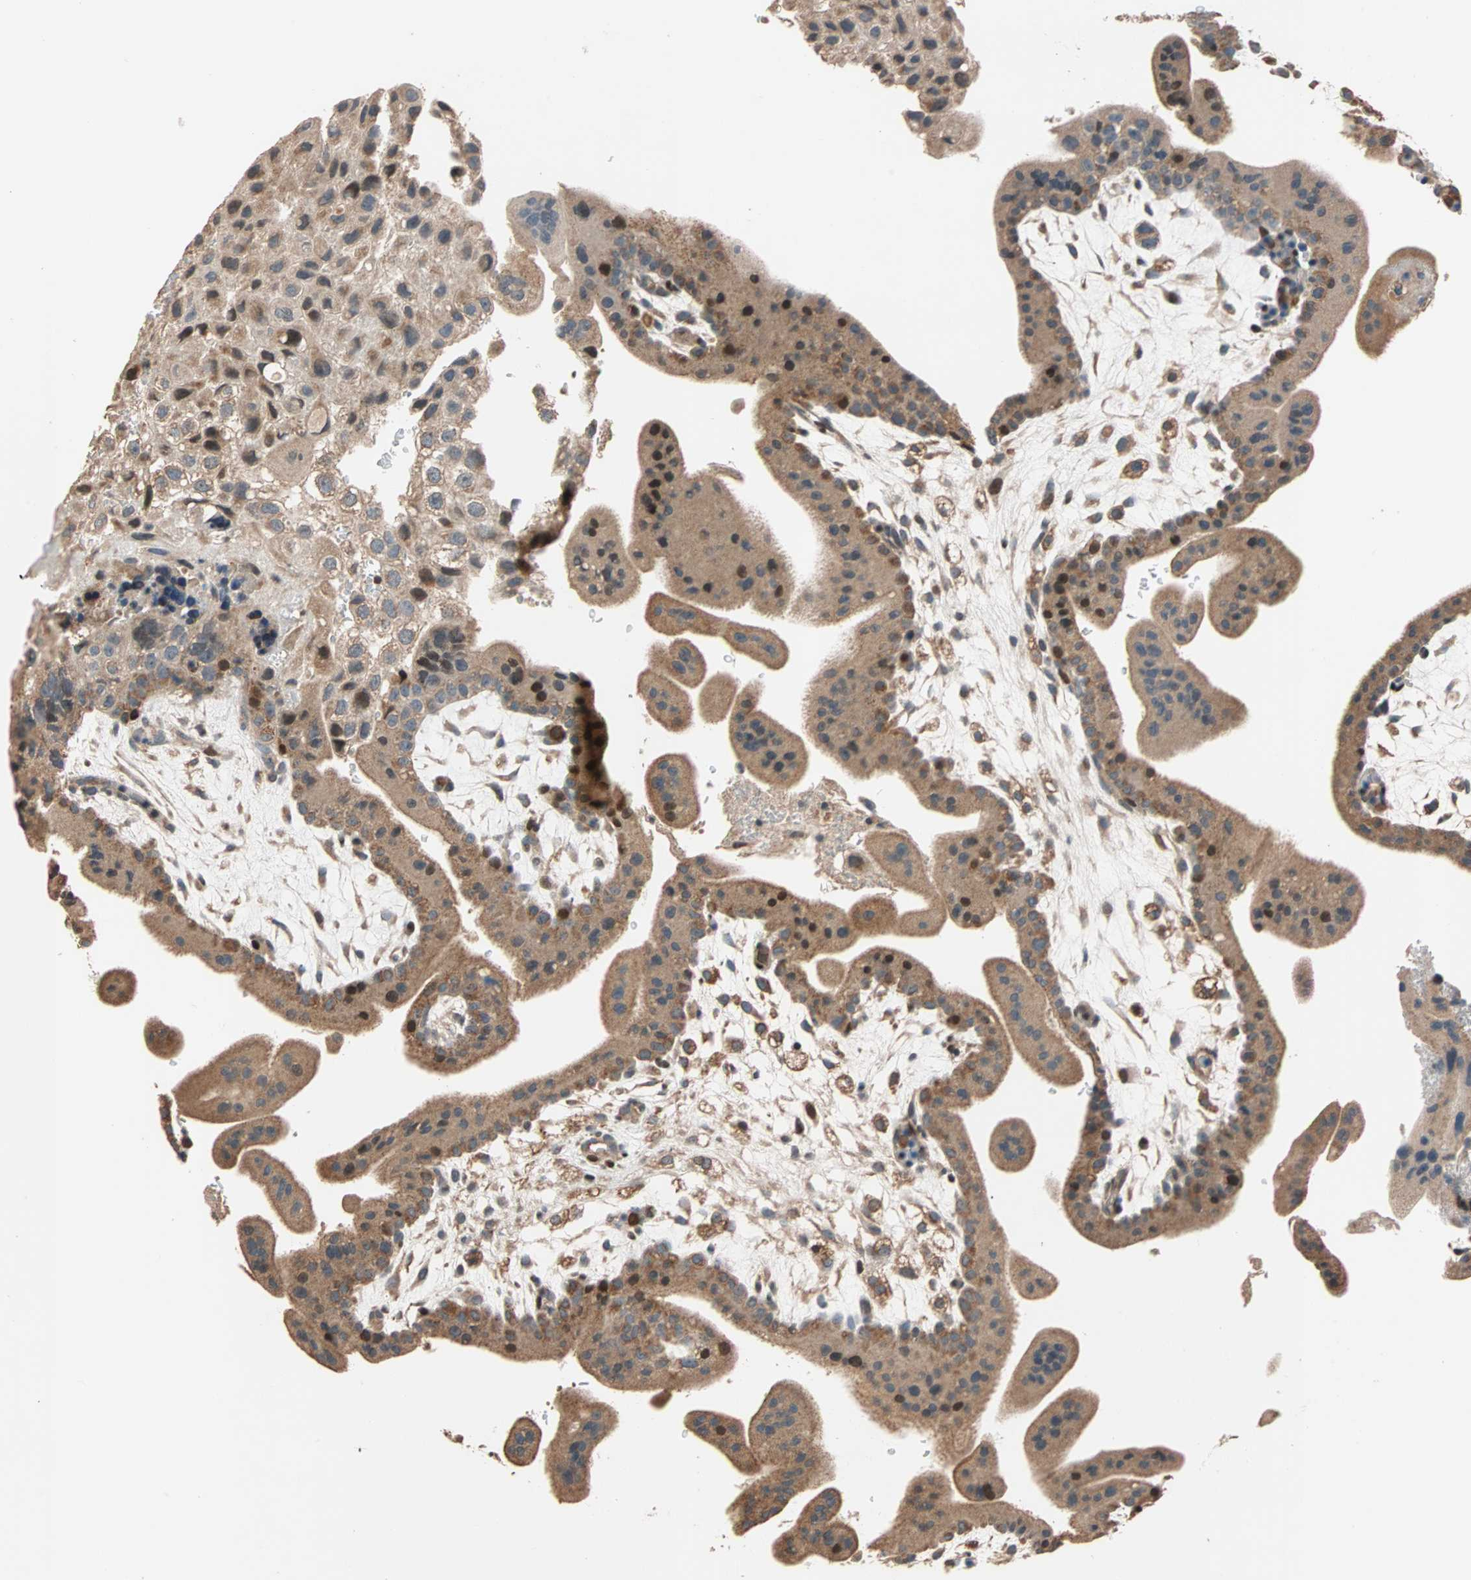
{"staining": {"intensity": "moderate", "quantity": ">75%", "location": "cytoplasmic/membranous"}, "tissue": "placenta", "cell_type": "Decidual cells", "image_type": "normal", "snomed": [{"axis": "morphology", "description": "Normal tissue, NOS"}, {"axis": "topography", "description": "Placenta"}], "caption": "Placenta stained with immunohistochemistry shows moderate cytoplasmic/membranous positivity in approximately >75% of decidual cells.", "gene": "HECW1", "patient": {"sex": "female", "age": 35}}